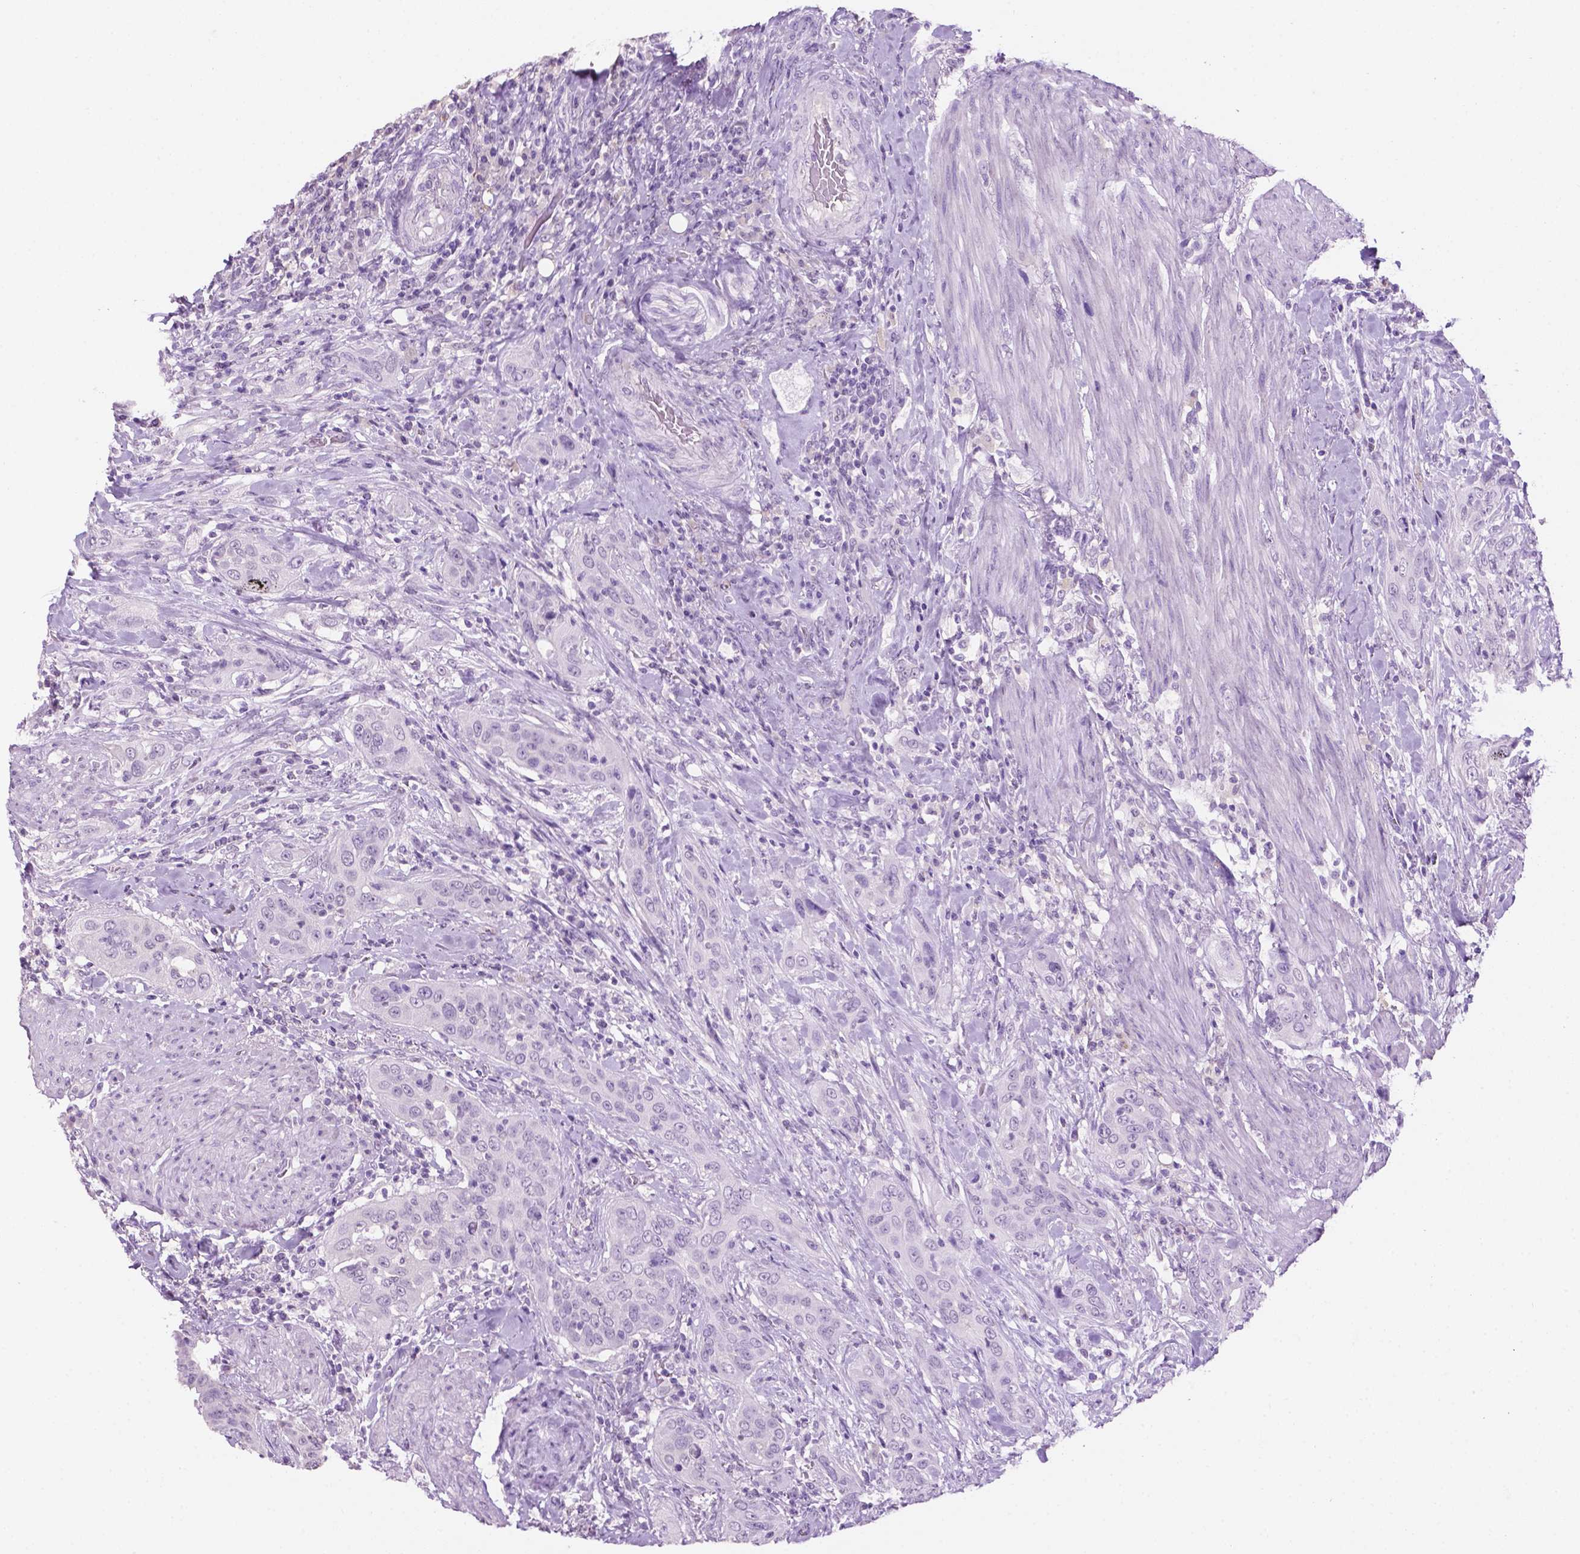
{"staining": {"intensity": "negative", "quantity": "none", "location": "none"}, "tissue": "urothelial cancer", "cell_type": "Tumor cells", "image_type": "cancer", "snomed": [{"axis": "morphology", "description": "Urothelial carcinoma, High grade"}, {"axis": "topography", "description": "Urinary bladder"}], "caption": "Urothelial carcinoma (high-grade) stained for a protein using immunohistochemistry (IHC) reveals no positivity tumor cells.", "gene": "PHGR1", "patient": {"sex": "male", "age": 82}}